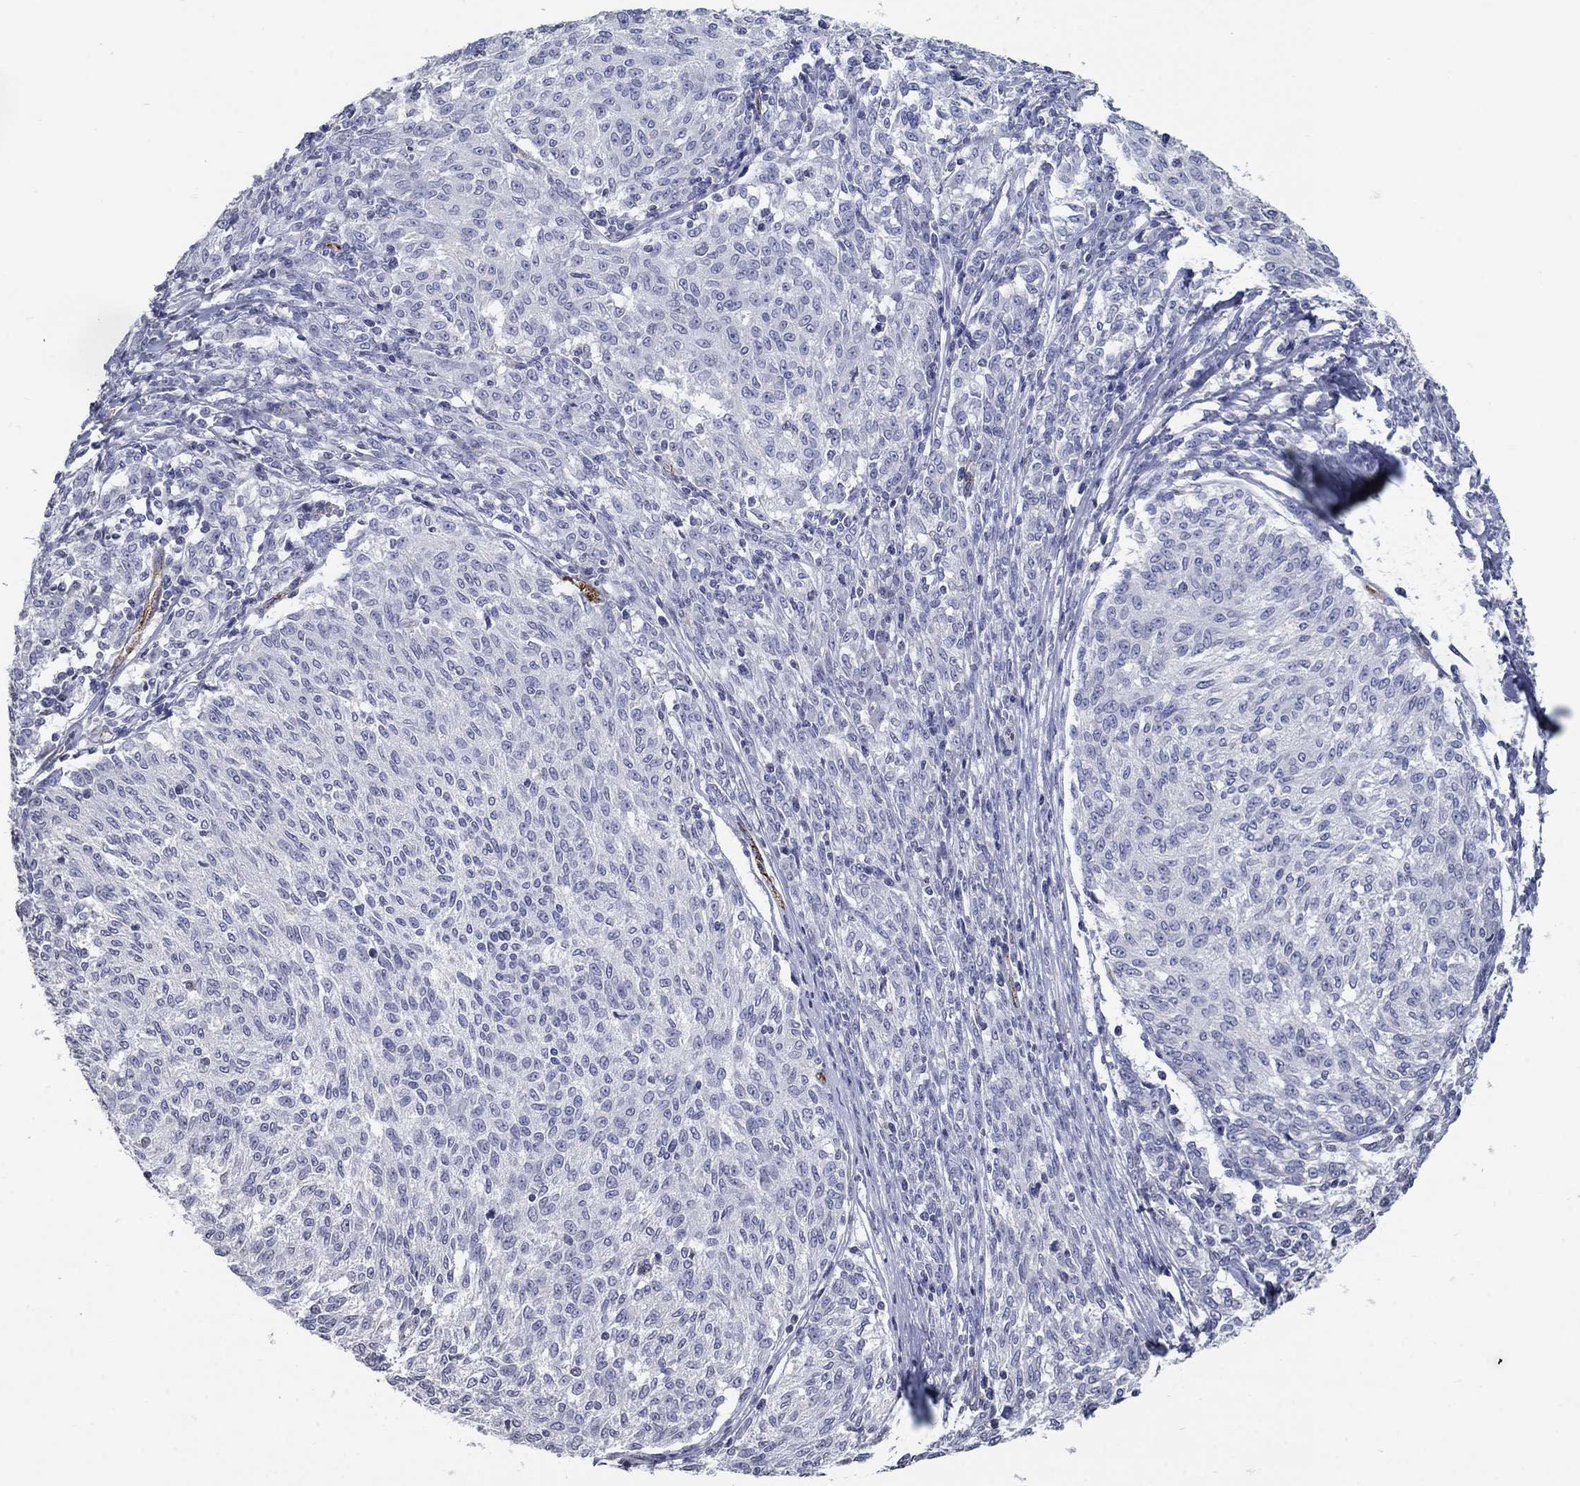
{"staining": {"intensity": "negative", "quantity": "none", "location": "none"}, "tissue": "melanoma", "cell_type": "Tumor cells", "image_type": "cancer", "snomed": [{"axis": "morphology", "description": "Malignant melanoma, NOS"}, {"axis": "topography", "description": "Skin"}], "caption": "Image shows no protein expression in tumor cells of melanoma tissue.", "gene": "TINAG", "patient": {"sex": "female", "age": 72}}